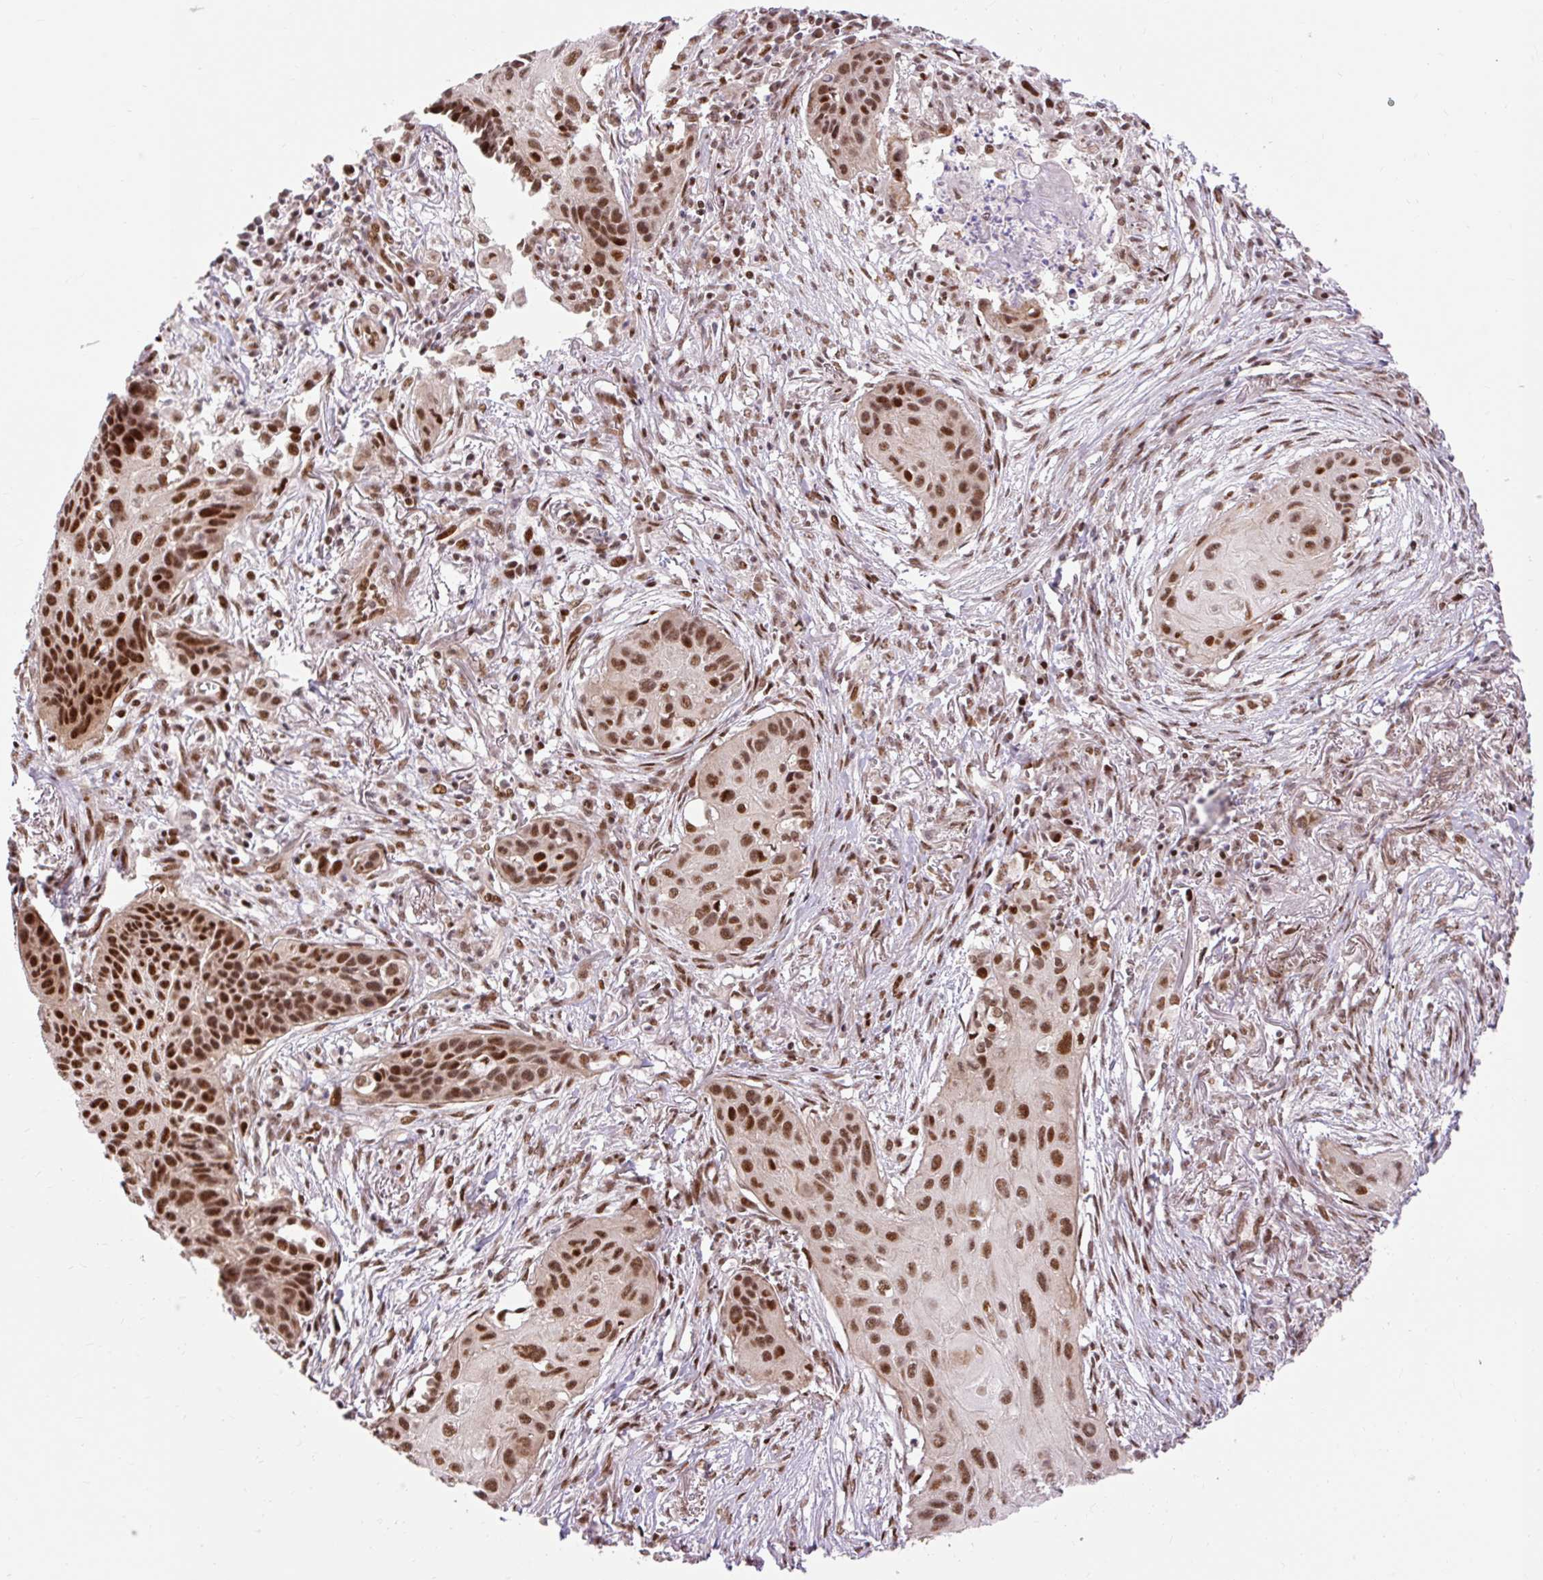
{"staining": {"intensity": "strong", "quantity": ">75%", "location": "nuclear"}, "tissue": "lung cancer", "cell_type": "Tumor cells", "image_type": "cancer", "snomed": [{"axis": "morphology", "description": "Squamous cell carcinoma, NOS"}, {"axis": "topography", "description": "Lung"}], "caption": "Immunohistochemical staining of human squamous cell carcinoma (lung) displays high levels of strong nuclear protein staining in about >75% of tumor cells. (DAB (3,3'-diaminobenzidine) IHC with brightfield microscopy, high magnification).", "gene": "MECOM", "patient": {"sex": "male", "age": 71}}